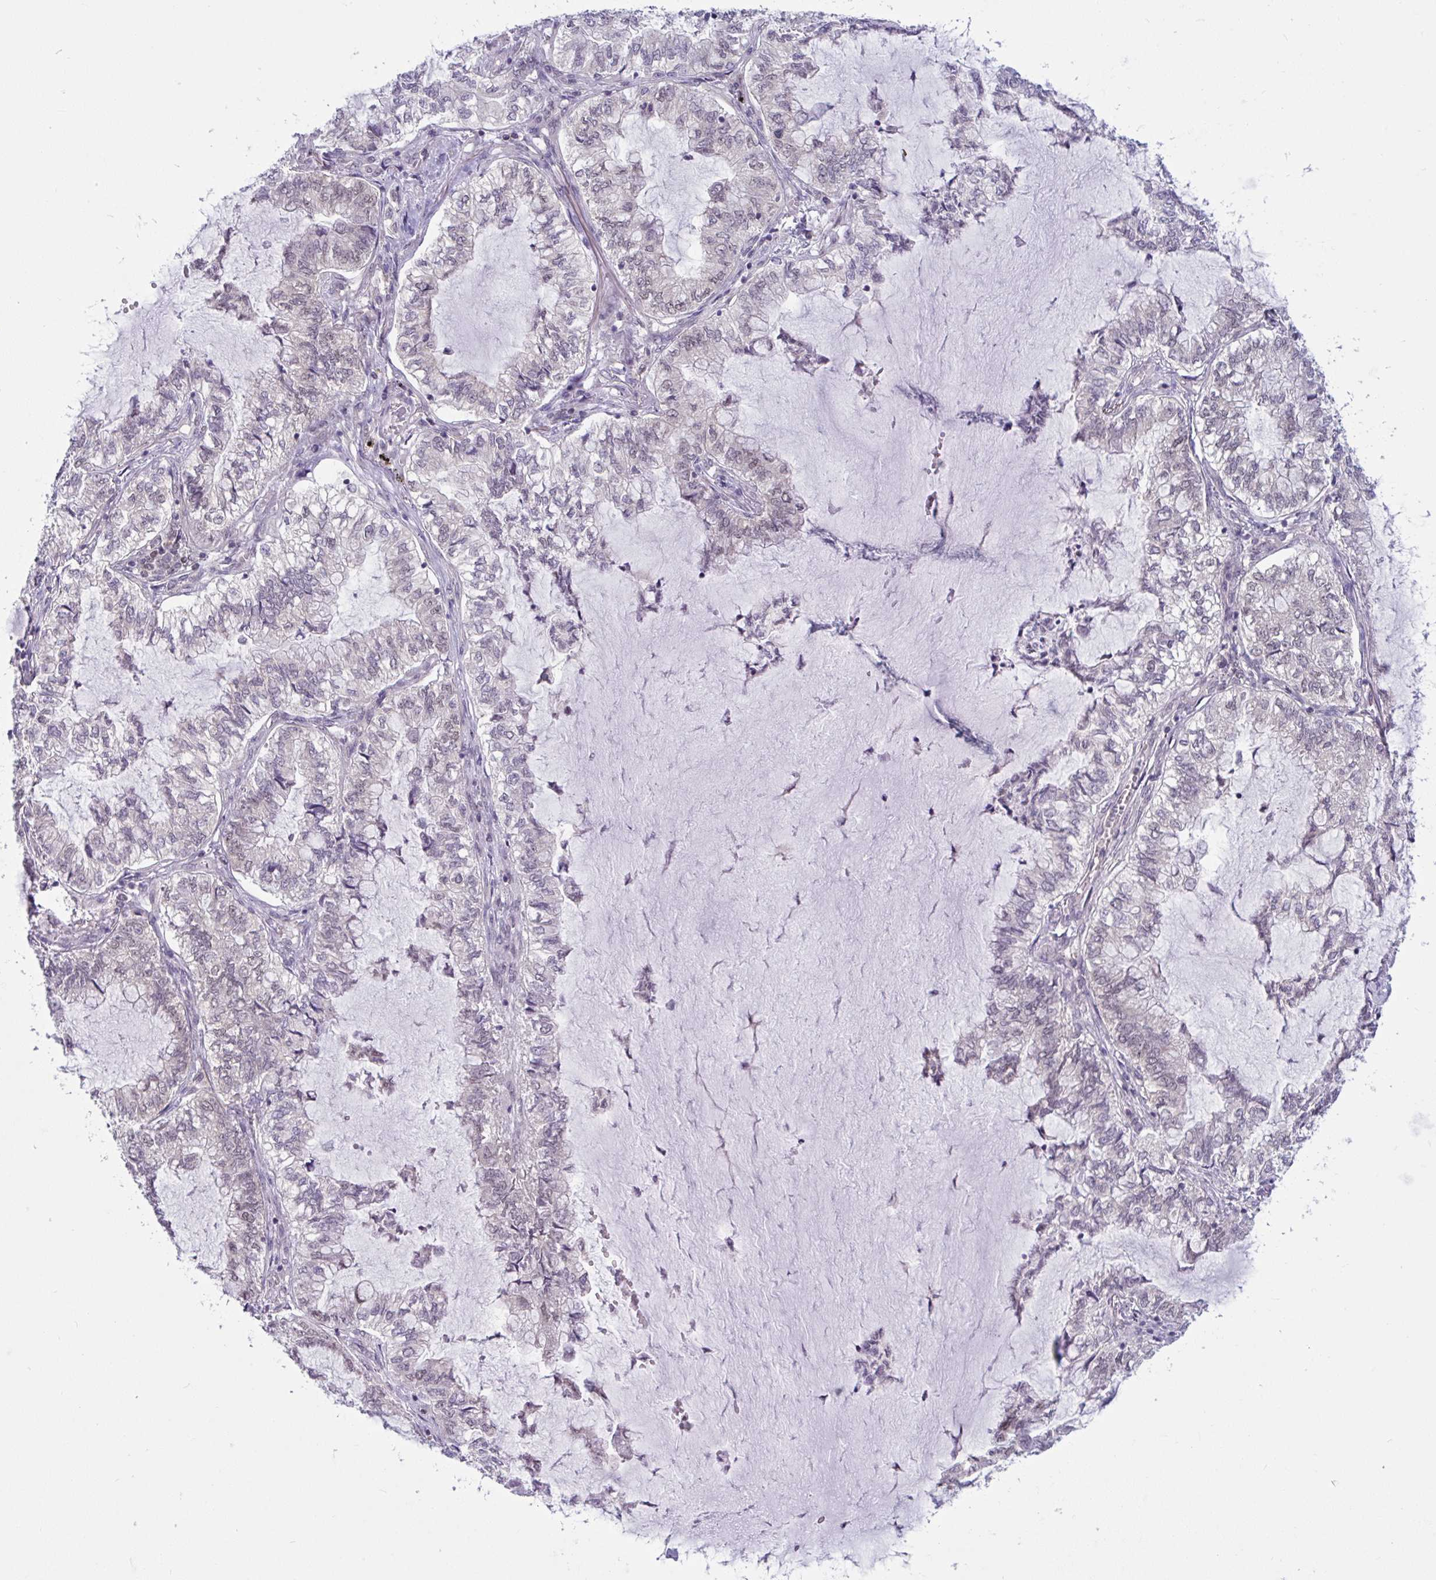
{"staining": {"intensity": "weak", "quantity": "25%-75%", "location": "nuclear"}, "tissue": "lung cancer", "cell_type": "Tumor cells", "image_type": "cancer", "snomed": [{"axis": "morphology", "description": "Adenocarcinoma, NOS"}, {"axis": "topography", "description": "Lymph node"}, {"axis": "topography", "description": "Lung"}], "caption": "The immunohistochemical stain labels weak nuclear staining in tumor cells of lung adenocarcinoma tissue. Nuclei are stained in blue.", "gene": "TSN", "patient": {"sex": "male", "age": 66}}